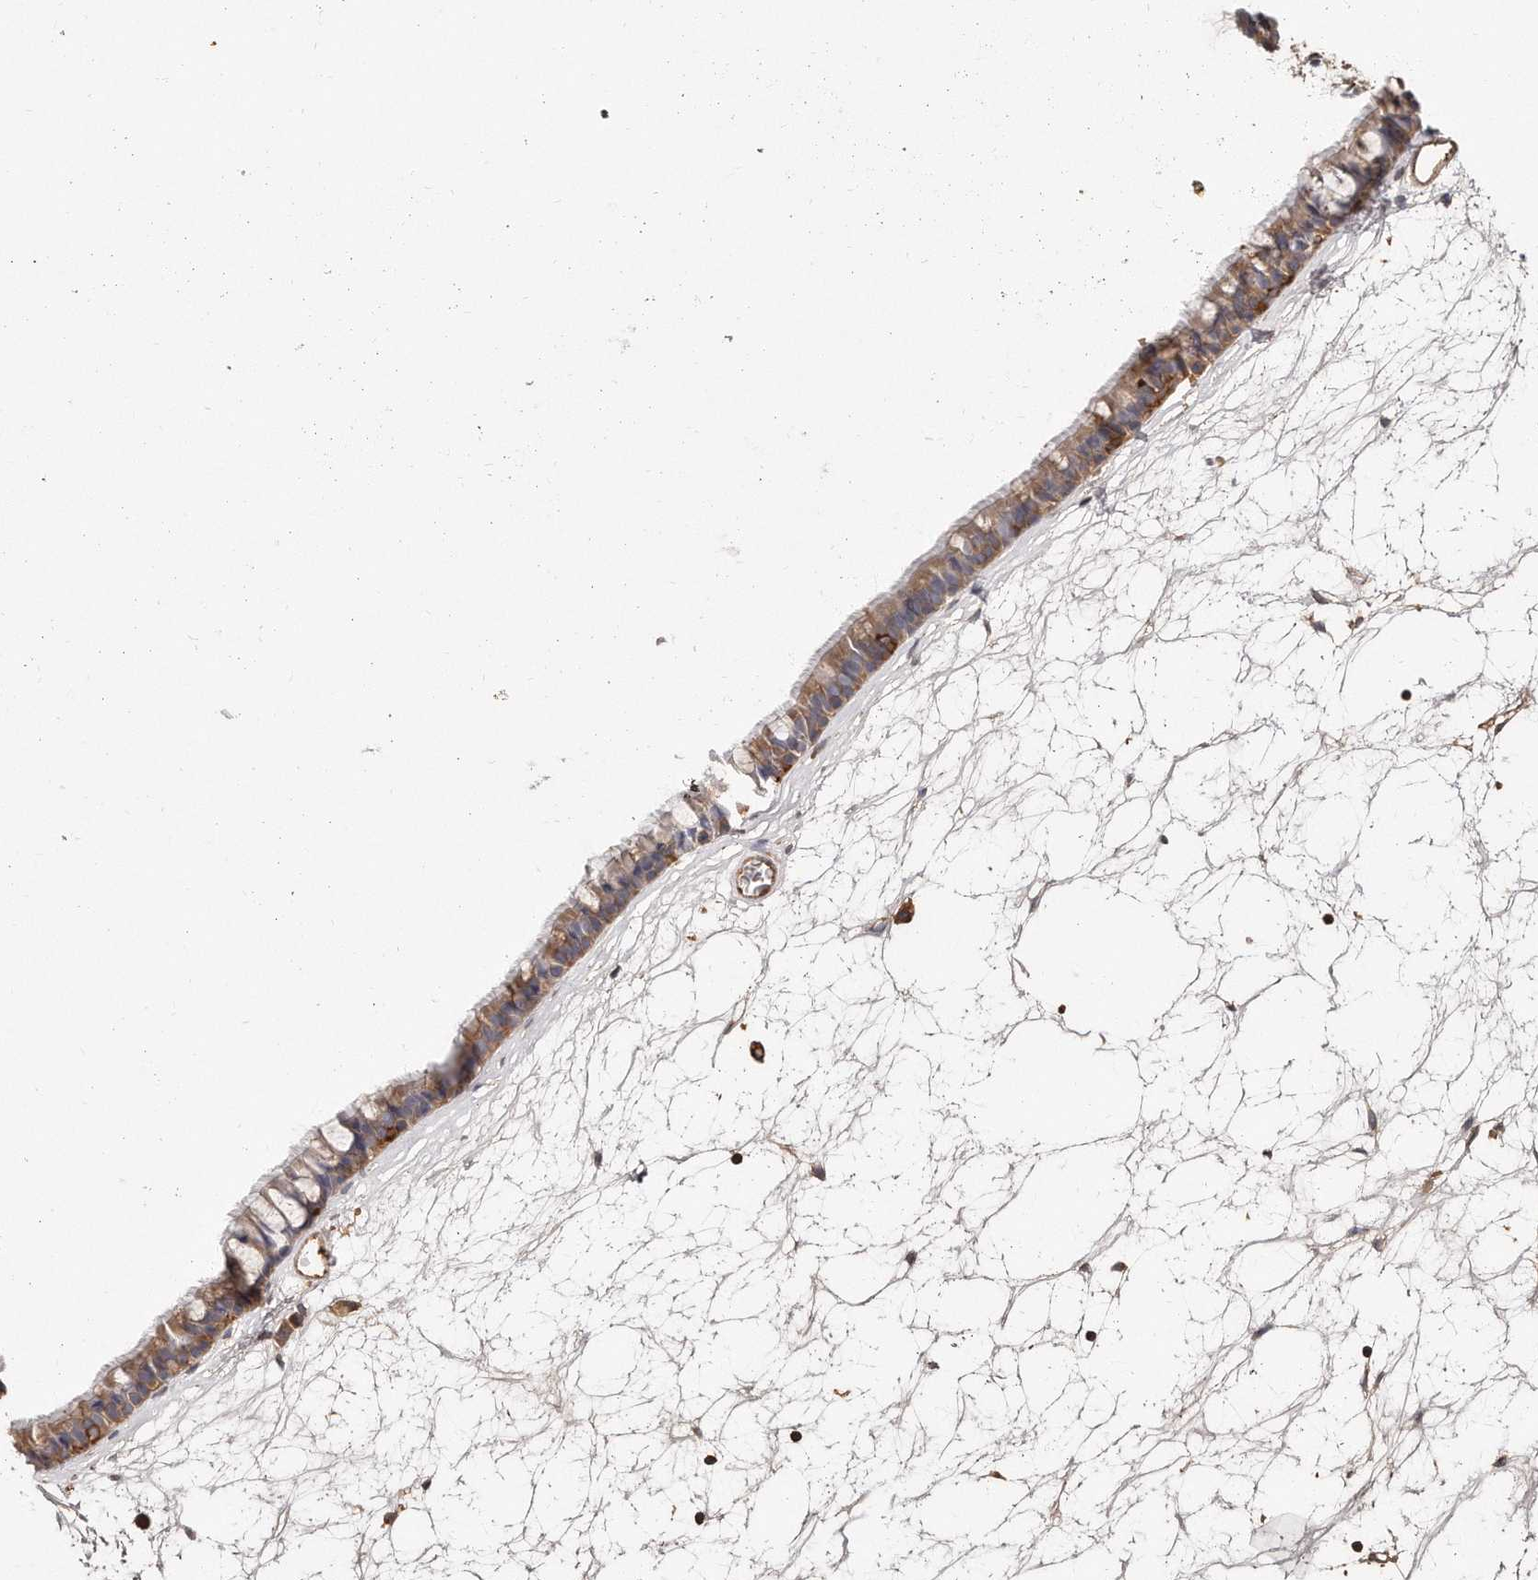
{"staining": {"intensity": "moderate", "quantity": ">75%", "location": "cytoplasmic/membranous"}, "tissue": "nasopharynx", "cell_type": "Respiratory epithelial cells", "image_type": "normal", "snomed": [{"axis": "morphology", "description": "Normal tissue, NOS"}, {"axis": "topography", "description": "Nasopharynx"}], "caption": "Protein analysis of unremarkable nasopharynx exhibits moderate cytoplasmic/membranous expression in approximately >75% of respiratory epithelial cells. The protein of interest is shown in brown color, while the nuclei are stained blue.", "gene": "CAP1", "patient": {"sex": "male", "age": 64}}